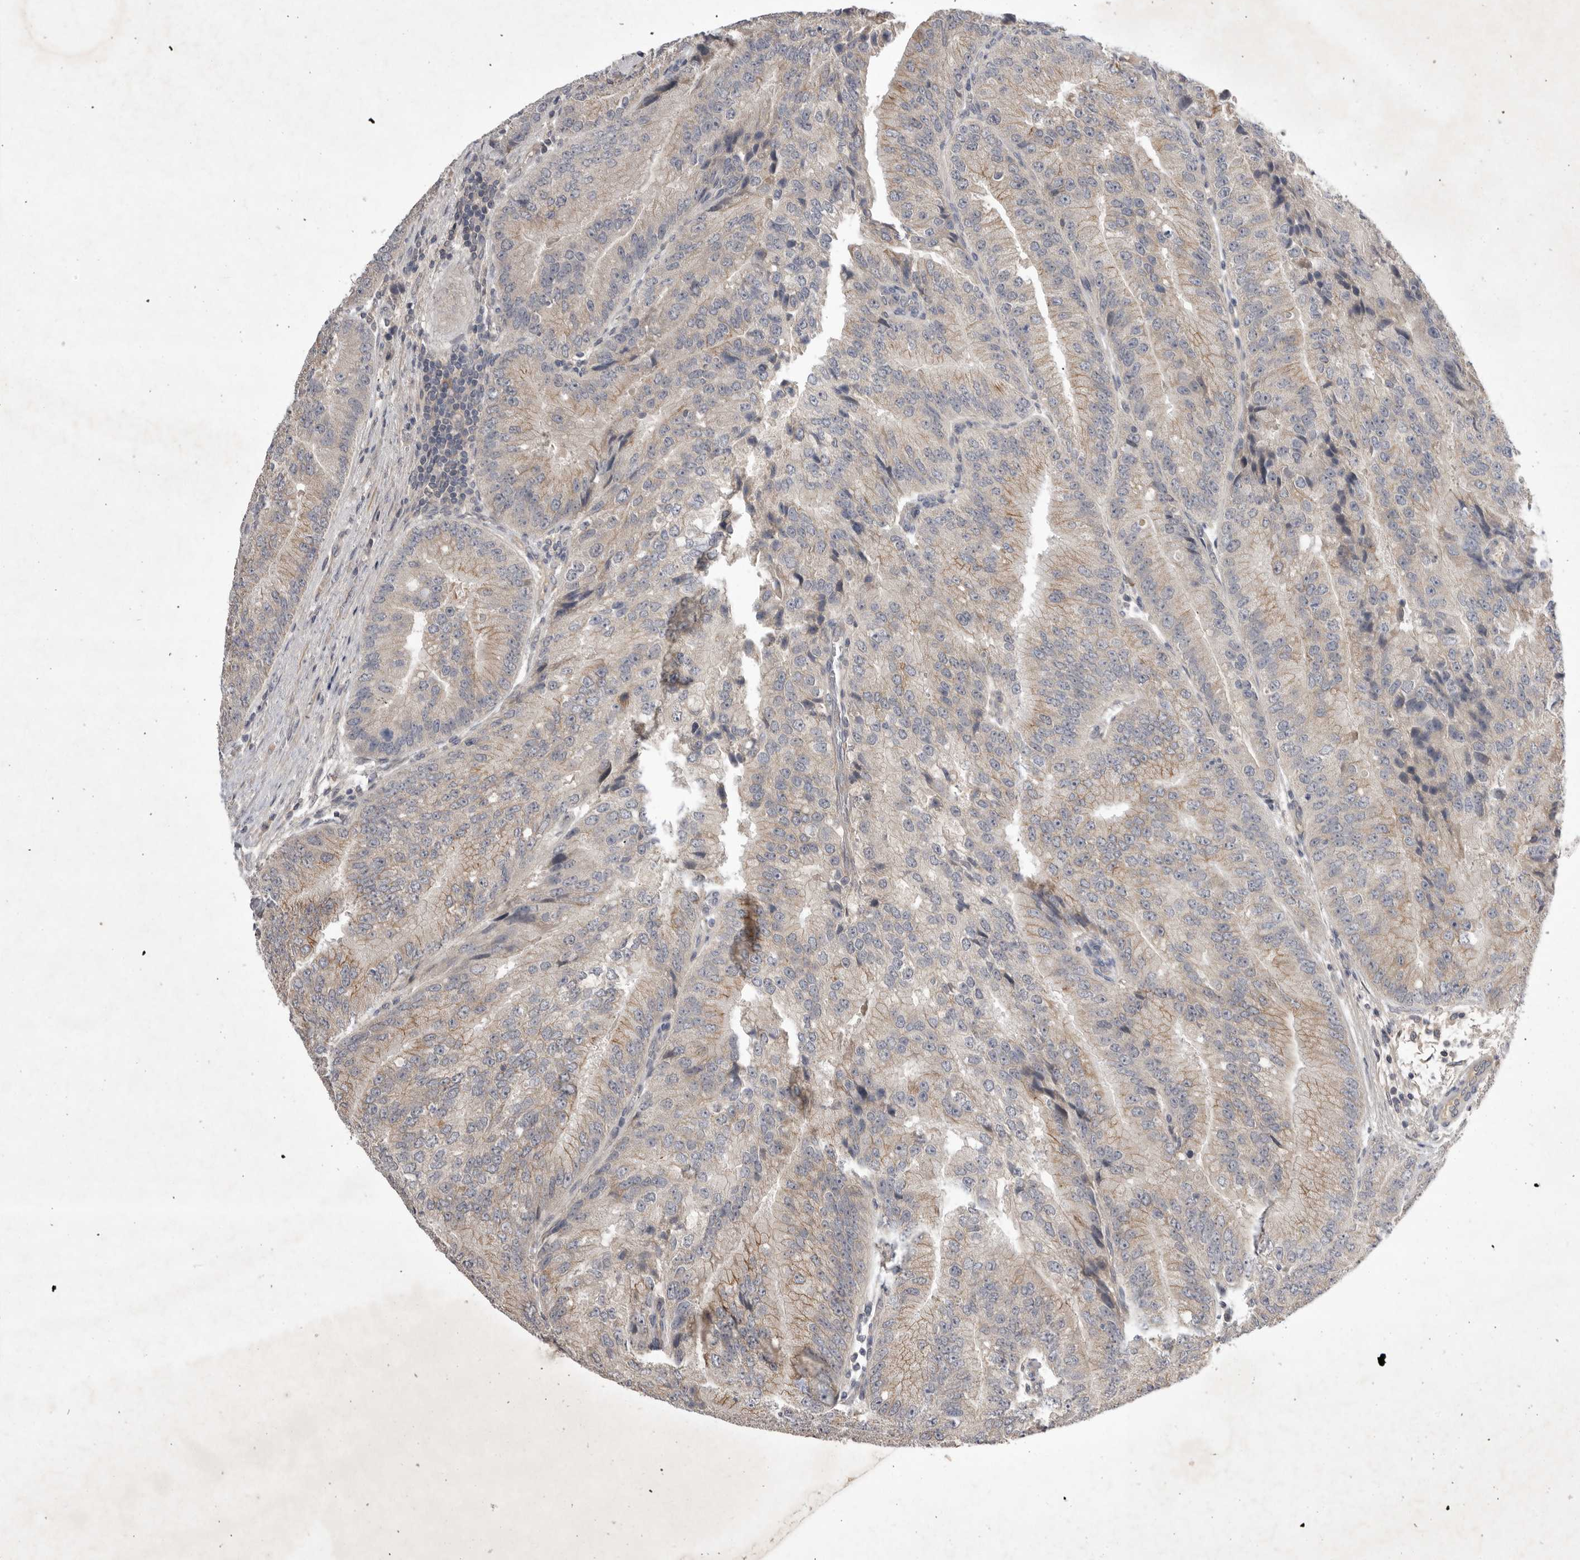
{"staining": {"intensity": "moderate", "quantity": "25%-75%", "location": "cytoplasmic/membranous"}, "tissue": "prostate cancer", "cell_type": "Tumor cells", "image_type": "cancer", "snomed": [{"axis": "morphology", "description": "Adenocarcinoma, High grade"}, {"axis": "topography", "description": "Prostate"}], "caption": "Protein expression analysis of prostate cancer (adenocarcinoma (high-grade)) shows moderate cytoplasmic/membranous staining in about 25%-75% of tumor cells.", "gene": "NRCAM", "patient": {"sex": "male", "age": 70}}